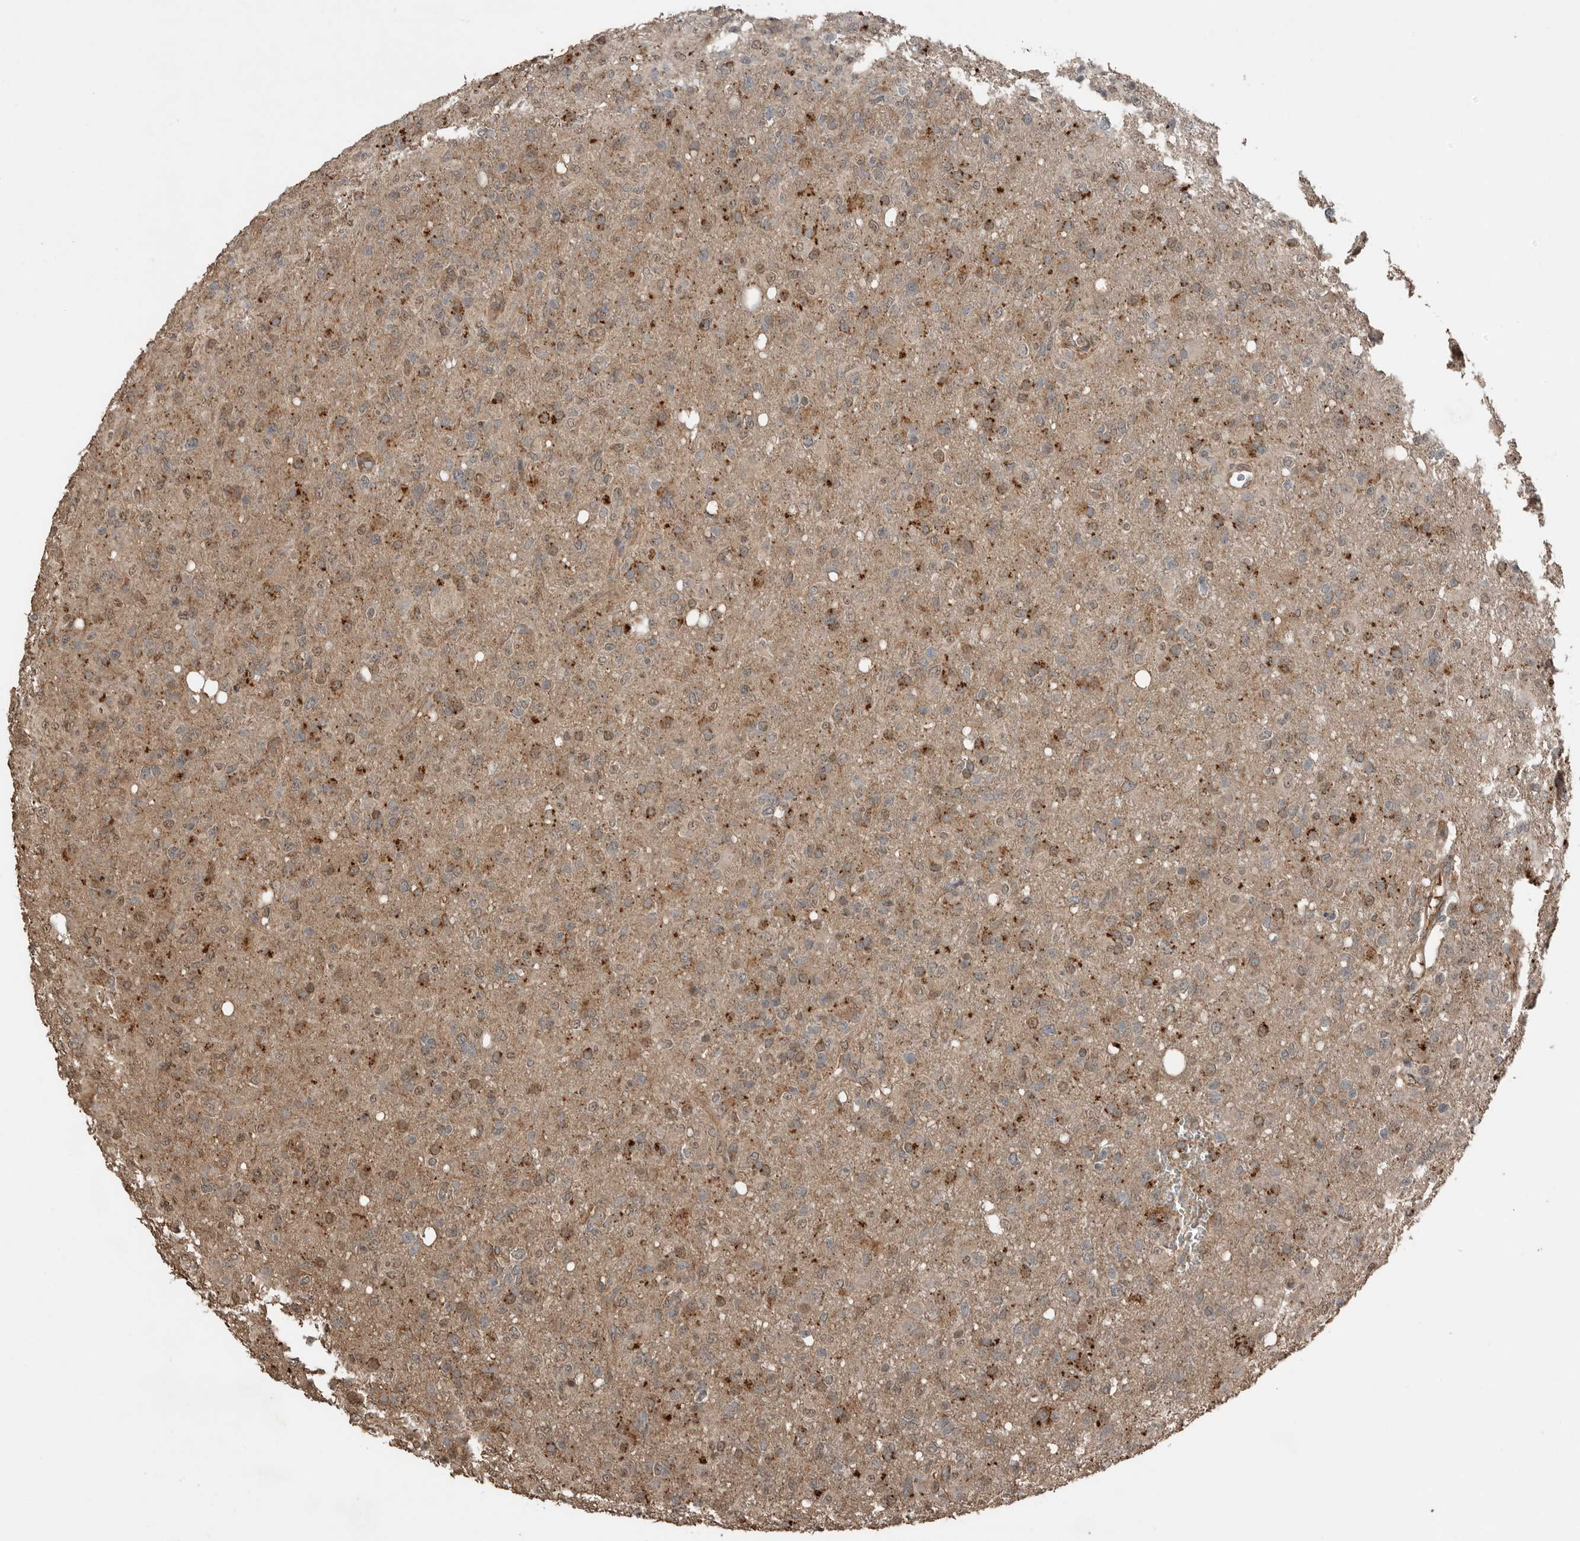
{"staining": {"intensity": "moderate", "quantity": ">75%", "location": "cytoplasmic/membranous,nuclear"}, "tissue": "glioma", "cell_type": "Tumor cells", "image_type": "cancer", "snomed": [{"axis": "morphology", "description": "Glioma, malignant, High grade"}, {"axis": "topography", "description": "Brain"}], "caption": "High-grade glioma (malignant) tissue demonstrates moderate cytoplasmic/membranous and nuclear staining in about >75% of tumor cells", "gene": "BLZF1", "patient": {"sex": "female", "age": 57}}